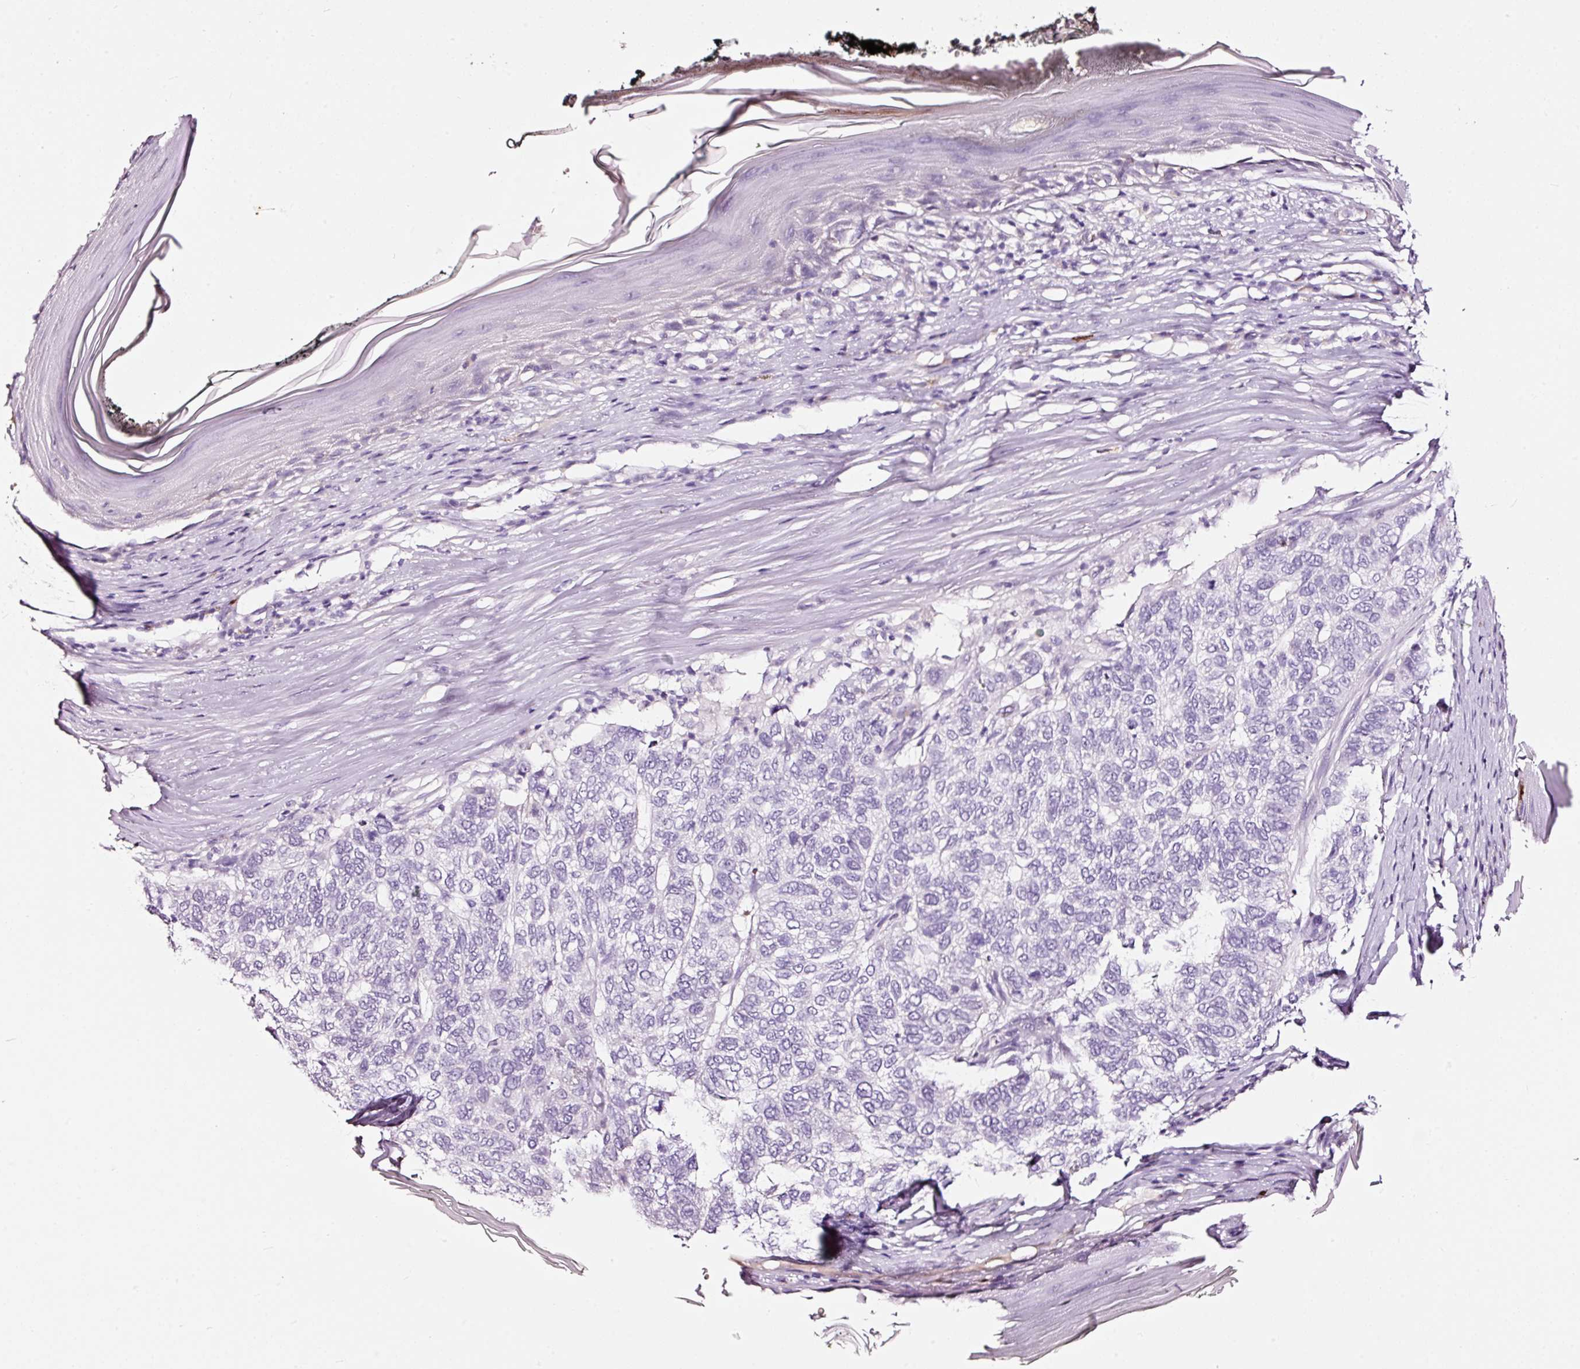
{"staining": {"intensity": "negative", "quantity": "none", "location": "none"}, "tissue": "skin cancer", "cell_type": "Tumor cells", "image_type": "cancer", "snomed": [{"axis": "morphology", "description": "Basal cell carcinoma"}, {"axis": "topography", "description": "Skin"}], "caption": "The micrograph reveals no significant staining in tumor cells of skin cancer.", "gene": "LAMP3", "patient": {"sex": "female", "age": 65}}